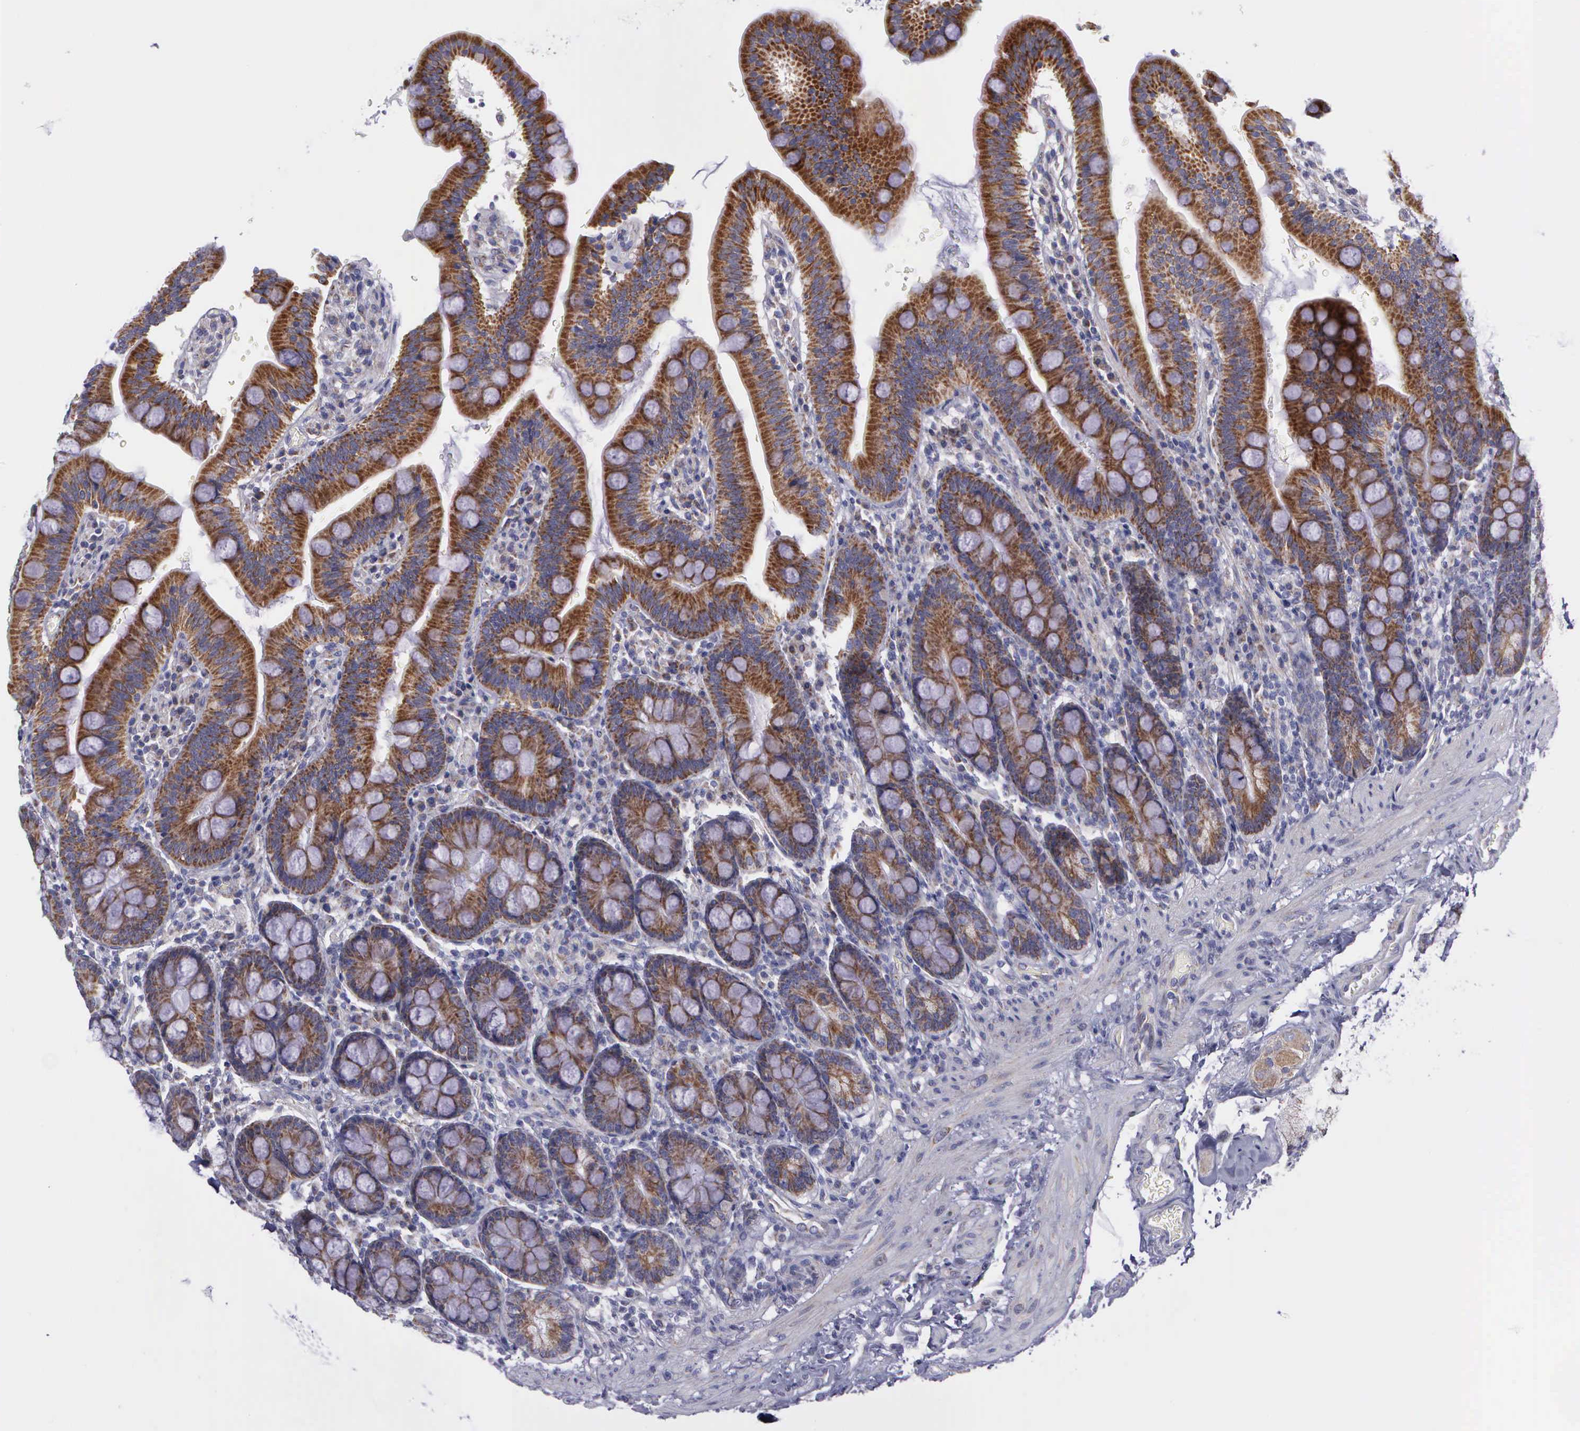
{"staining": {"intensity": "strong", "quantity": ">75%", "location": "cytoplasmic/membranous"}, "tissue": "duodenum", "cell_type": "Glandular cells", "image_type": "normal", "snomed": [{"axis": "morphology", "description": "Normal tissue, NOS"}, {"axis": "topography", "description": "Pancreas"}, {"axis": "topography", "description": "Duodenum"}], "caption": "Immunohistochemical staining of unremarkable human duodenum demonstrates high levels of strong cytoplasmic/membranous positivity in approximately >75% of glandular cells. (brown staining indicates protein expression, while blue staining denotes nuclei).", "gene": "SYNJ2BP", "patient": {"sex": "male", "age": 79}}